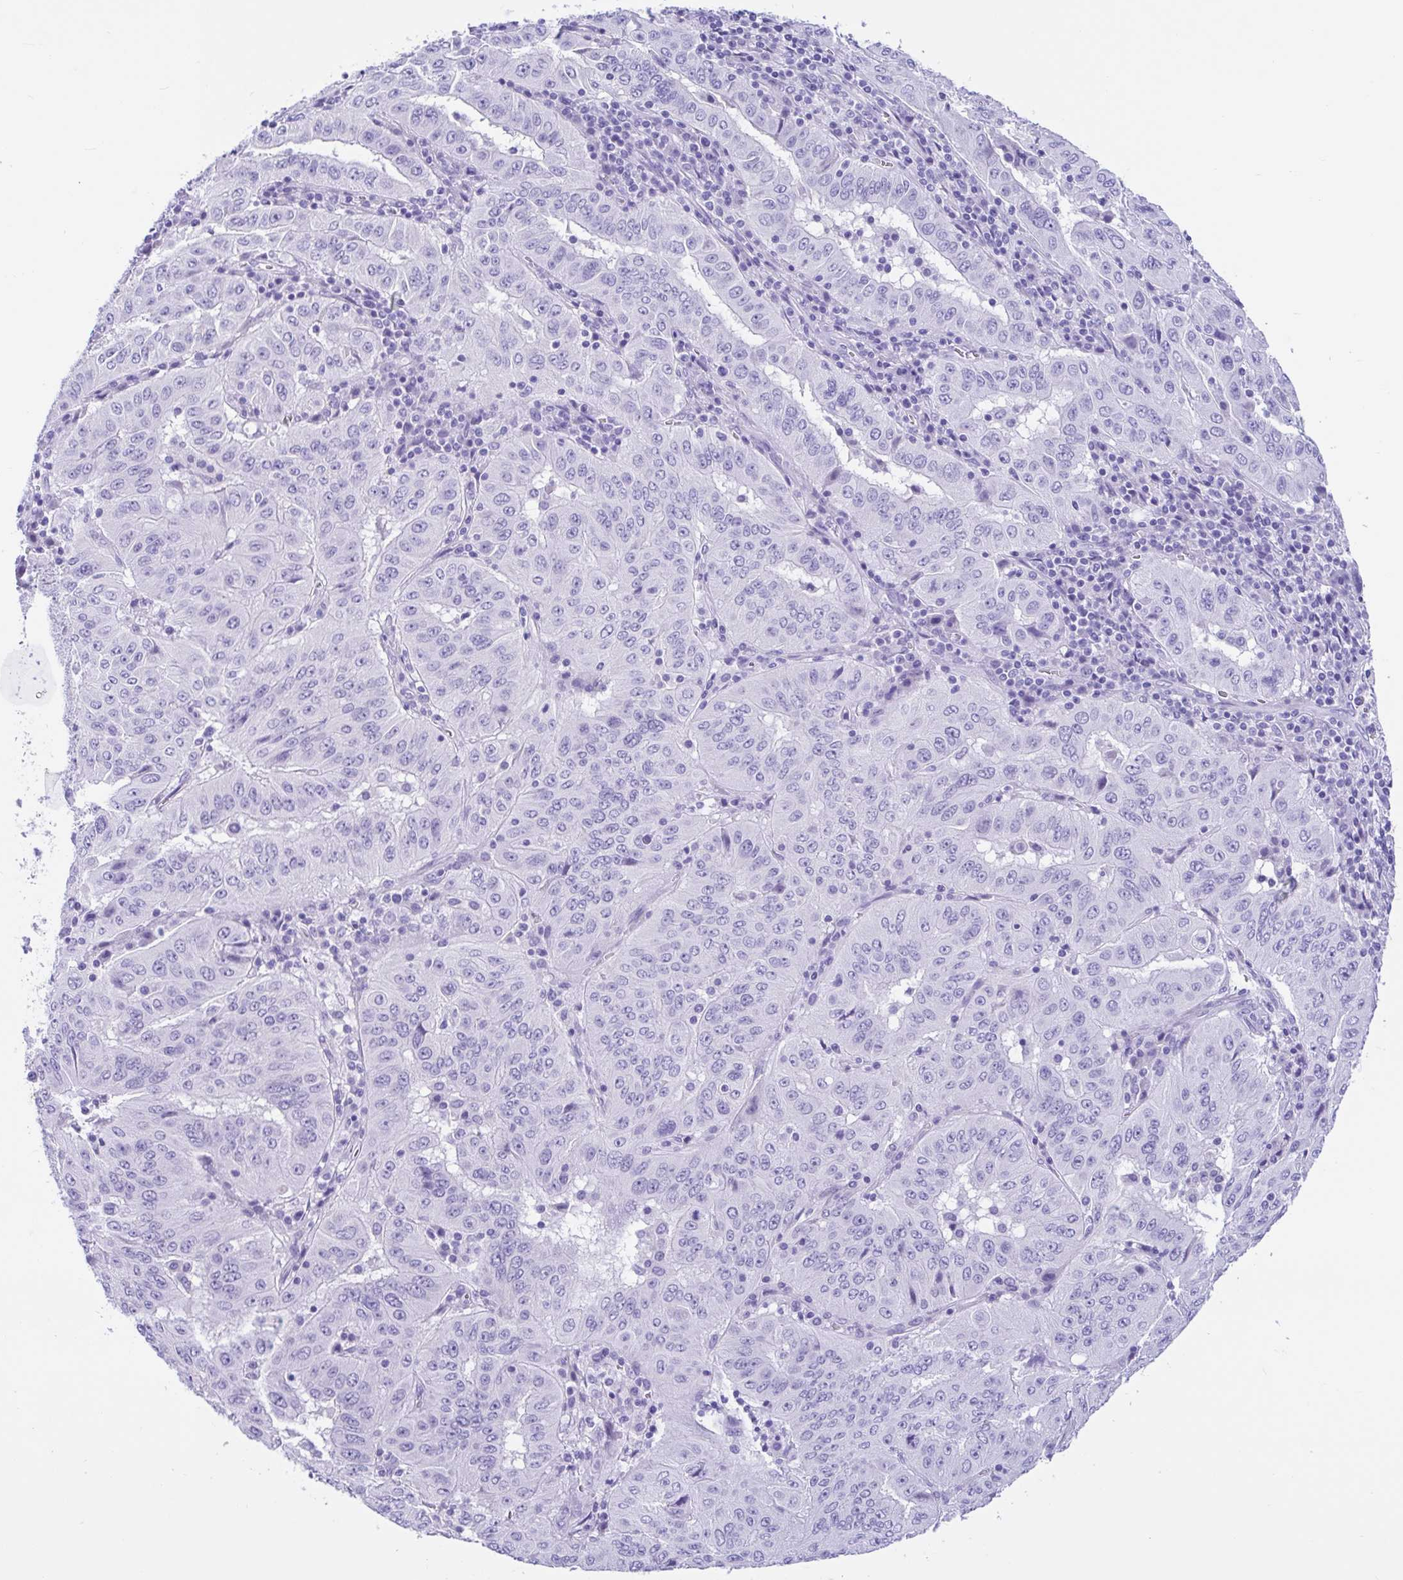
{"staining": {"intensity": "negative", "quantity": "none", "location": "none"}, "tissue": "pancreatic cancer", "cell_type": "Tumor cells", "image_type": "cancer", "snomed": [{"axis": "morphology", "description": "Adenocarcinoma, NOS"}, {"axis": "topography", "description": "Pancreas"}], "caption": "Pancreatic cancer (adenocarcinoma) was stained to show a protein in brown. There is no significant positivity in tumor cells.", "gene": "OR4N4", "patient": {"sex": "male", "age": 63}}